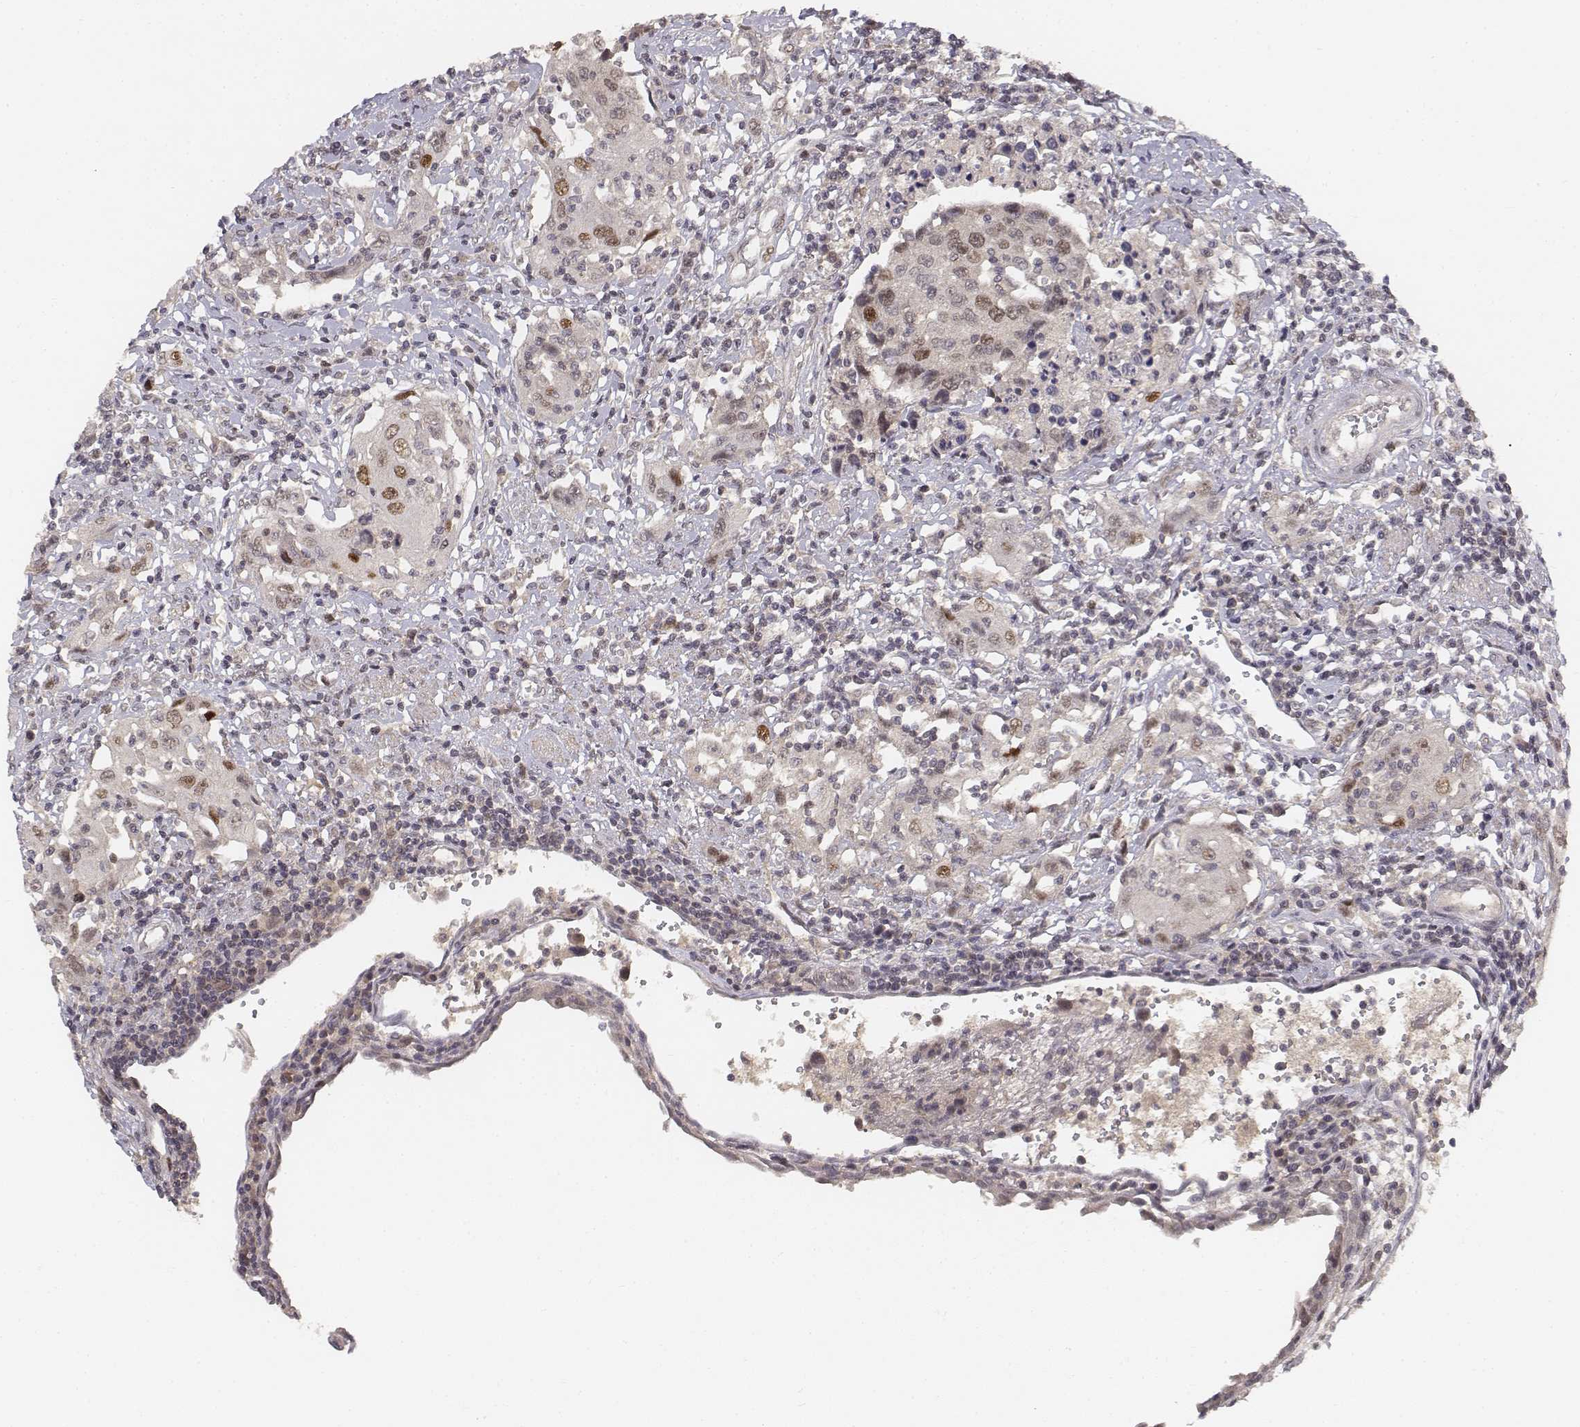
{"staining": {"intensity": "moderate", "quantity": "<25%", "location": "nuclear"}, "tissue": "urothelial cancer", "cell_type": "Tumor cells", "image_type": "cancer", "snomed": [{"axis": "morphology", "description": "Urothelial carcinoma, High grade"}, {"axis": "topography", "description": "Urinary bladder"}], "caption": "Immunohistochemical staining of human urothelial cancer demonstrates low levels of moderate nuclear staining in about <25% of tumor cells. (brown staining indicates protein expression, while blue staining denotes nuclei).", "gene": "FANCD2", "patient": {"sex": "female", "age": 85}}